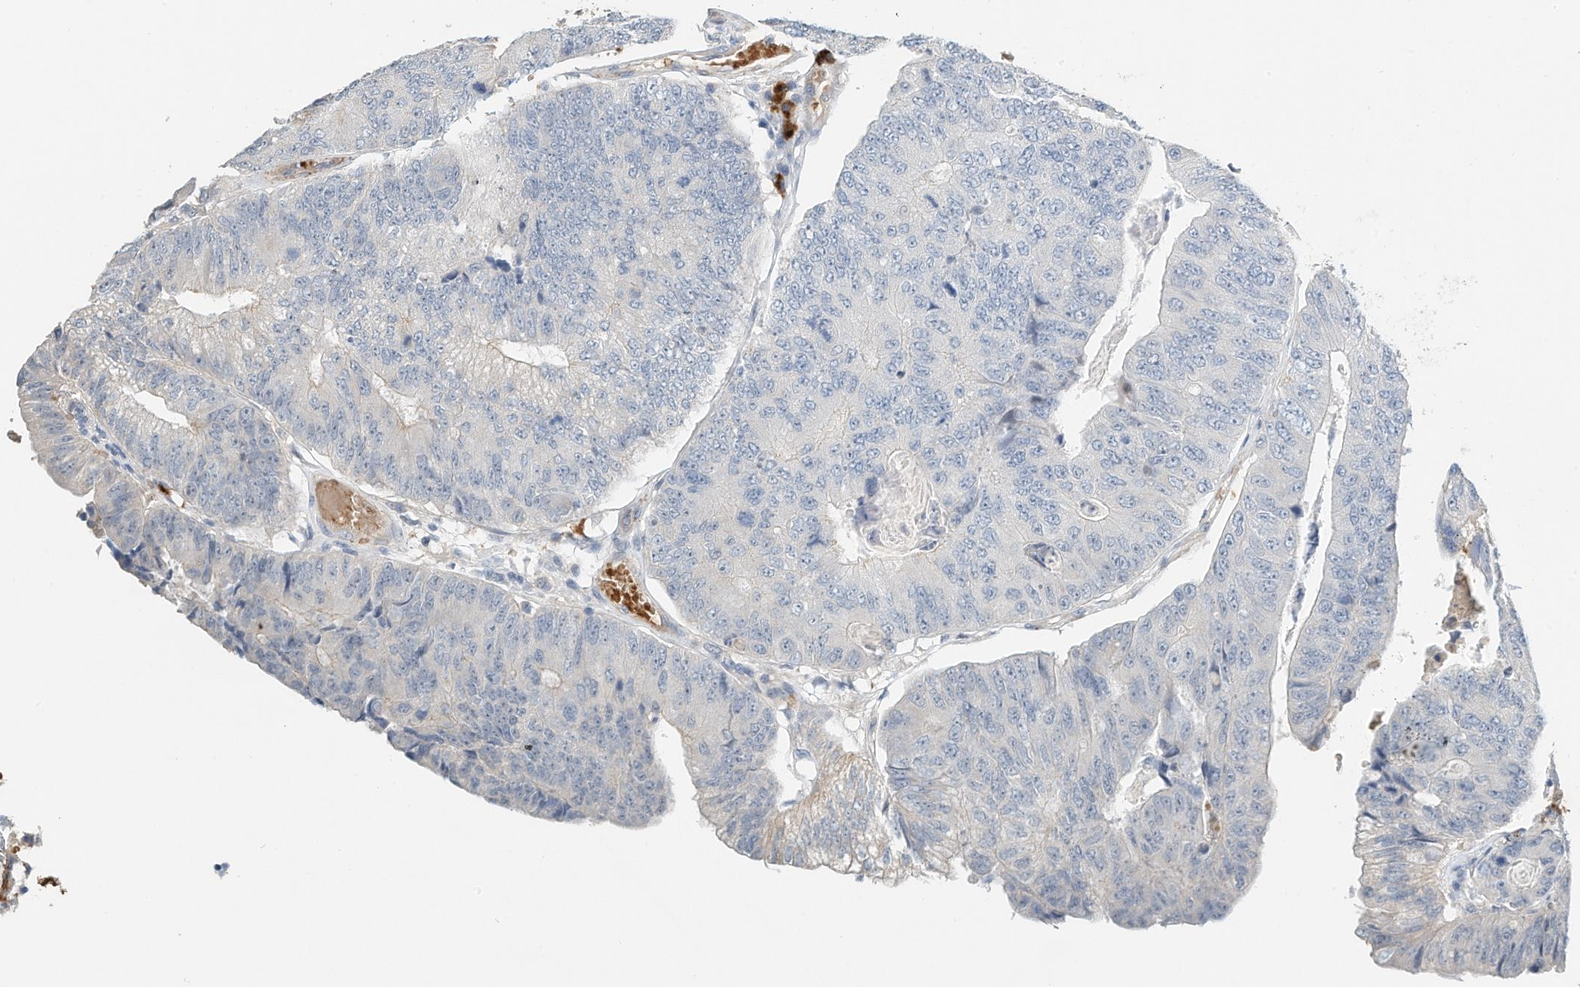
{"staining": {"intensity": "negative", "quantity": "none", "location": "none"}, "tissue": "colorectal cancer", "cell_type": "Tumor cells", "image_type": "cancer", "snomed": [{"axis": "morphology", "description": "Adenocarcinoma, NOS"}, {"axis": "topography", "description": "Colon"}], "caption": "Colorectal cancer stained for a protein using immunohistochemistry demonstrates no positivity tumor cells.", "gene": "RCAN3", "patient": {"sex": "female", "age": 67}}